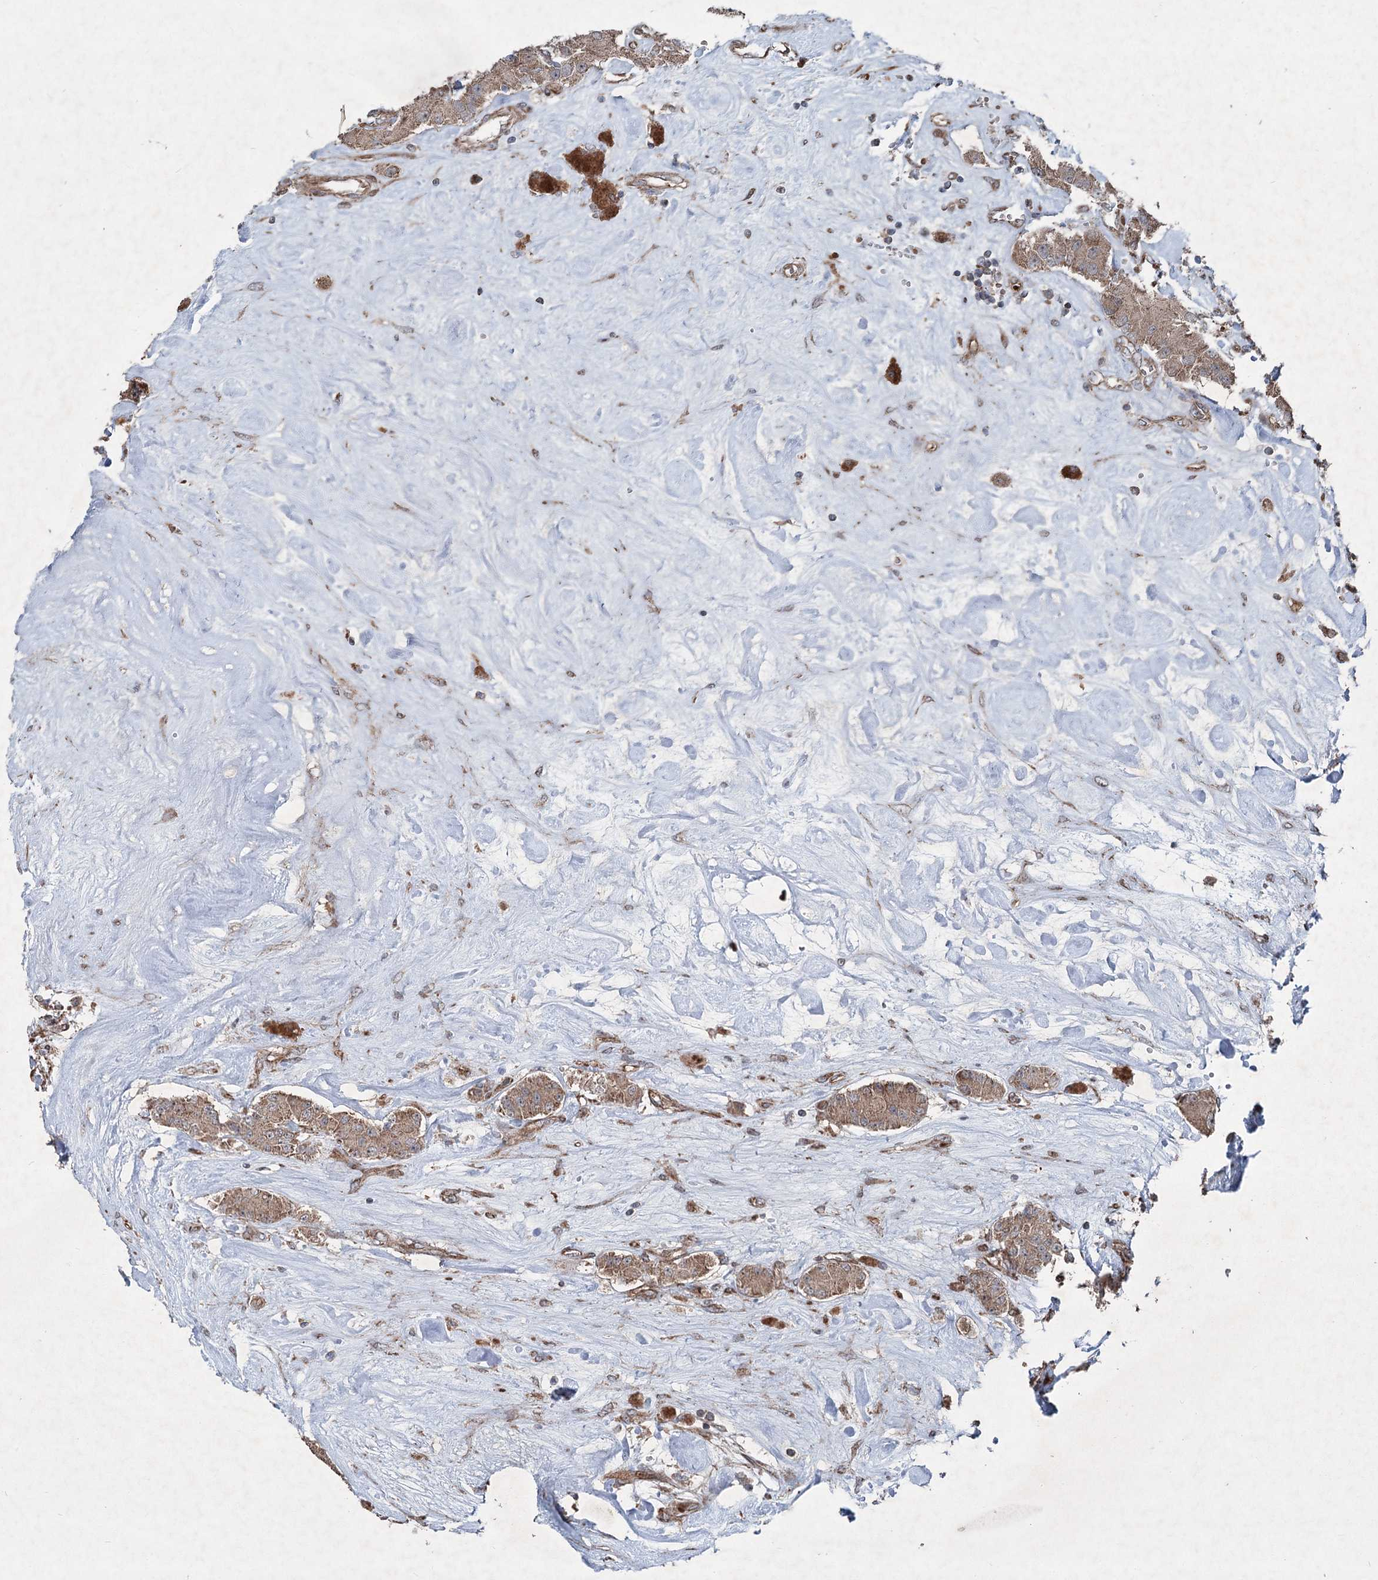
{"staining": {"intensity": "moderate", "quantity": ">75%", "location": "cytoplasmic/membranous"}, "tissue": "carcinoid", "cell_type": "Tumor cells", "image_type": "cancer", "snomed": [{"axis": "morphology", "description": "Carcinoid, malignant, NOS"}, {"axis": "topography", "description": "Pancreas"}], "caption": "Brown immunohistochemical staining in carcinoid (malignant) exhibits moderate cytoplasmic/membranous expression in approximately >75% of tumor cells.", "gene": "SERINC5", "patient": {"sex": "male", "age": 41}}